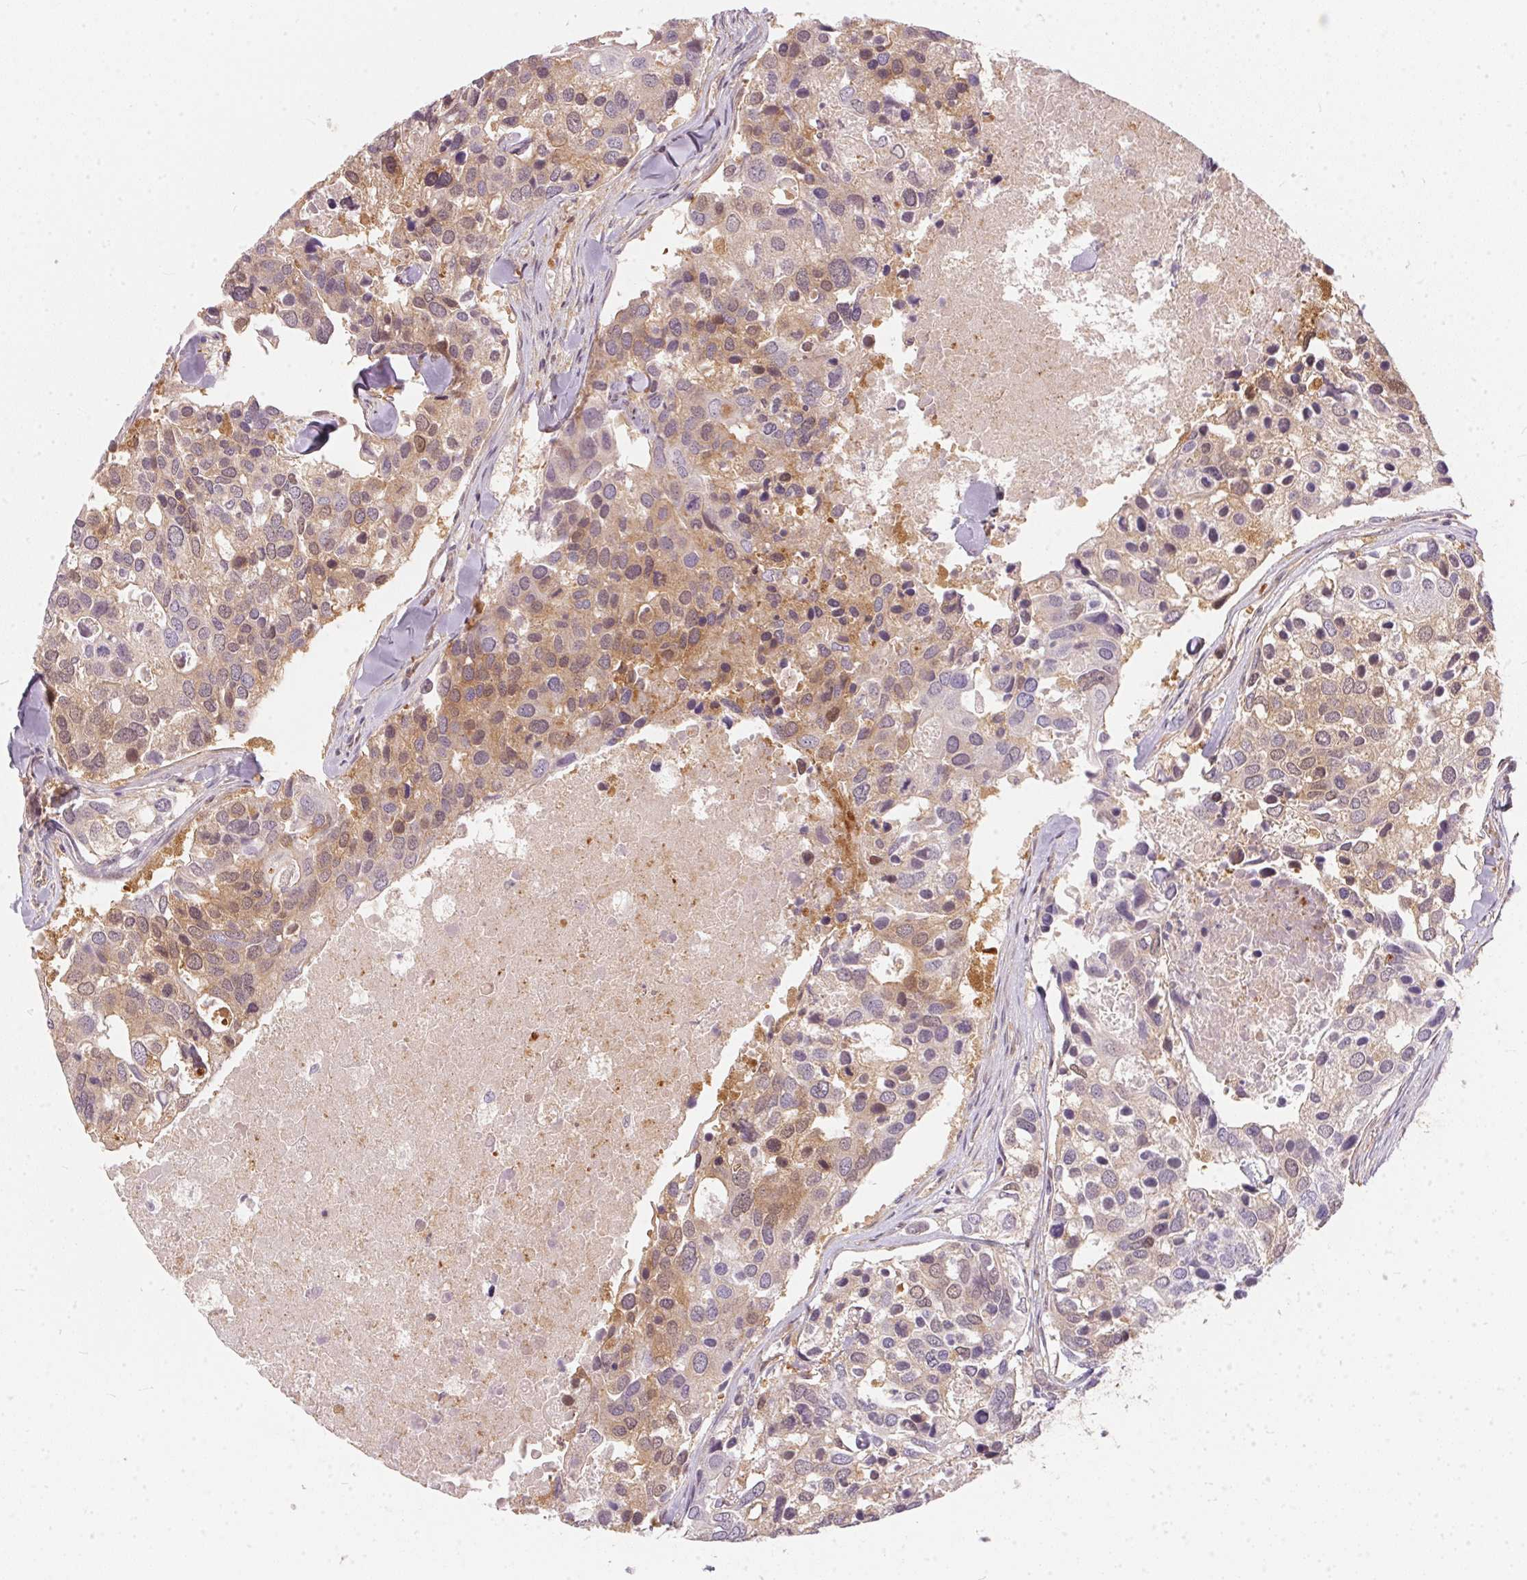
{"staining": {"intensity": "weak", "quantity": "25%-75%", "location": "cytoplasmic/membranous"}, "tissue": "breast cancer", "cell_type": "Tumor cells", "image_type": "cancer", "snomed": [{"axis": "morphology", "description": "Duct carcinoma"}, {"axis": "topography", "description": "Breast"}], "caption": "Brown immunohistochemical staining in human breast intraductal carcinoma demonstrates weak cytoplasmic/membranous expression in approximately 25%-75% of tumor cells.", "gene": "BLMH", "patient": {"sex": "female", "age": 83}}